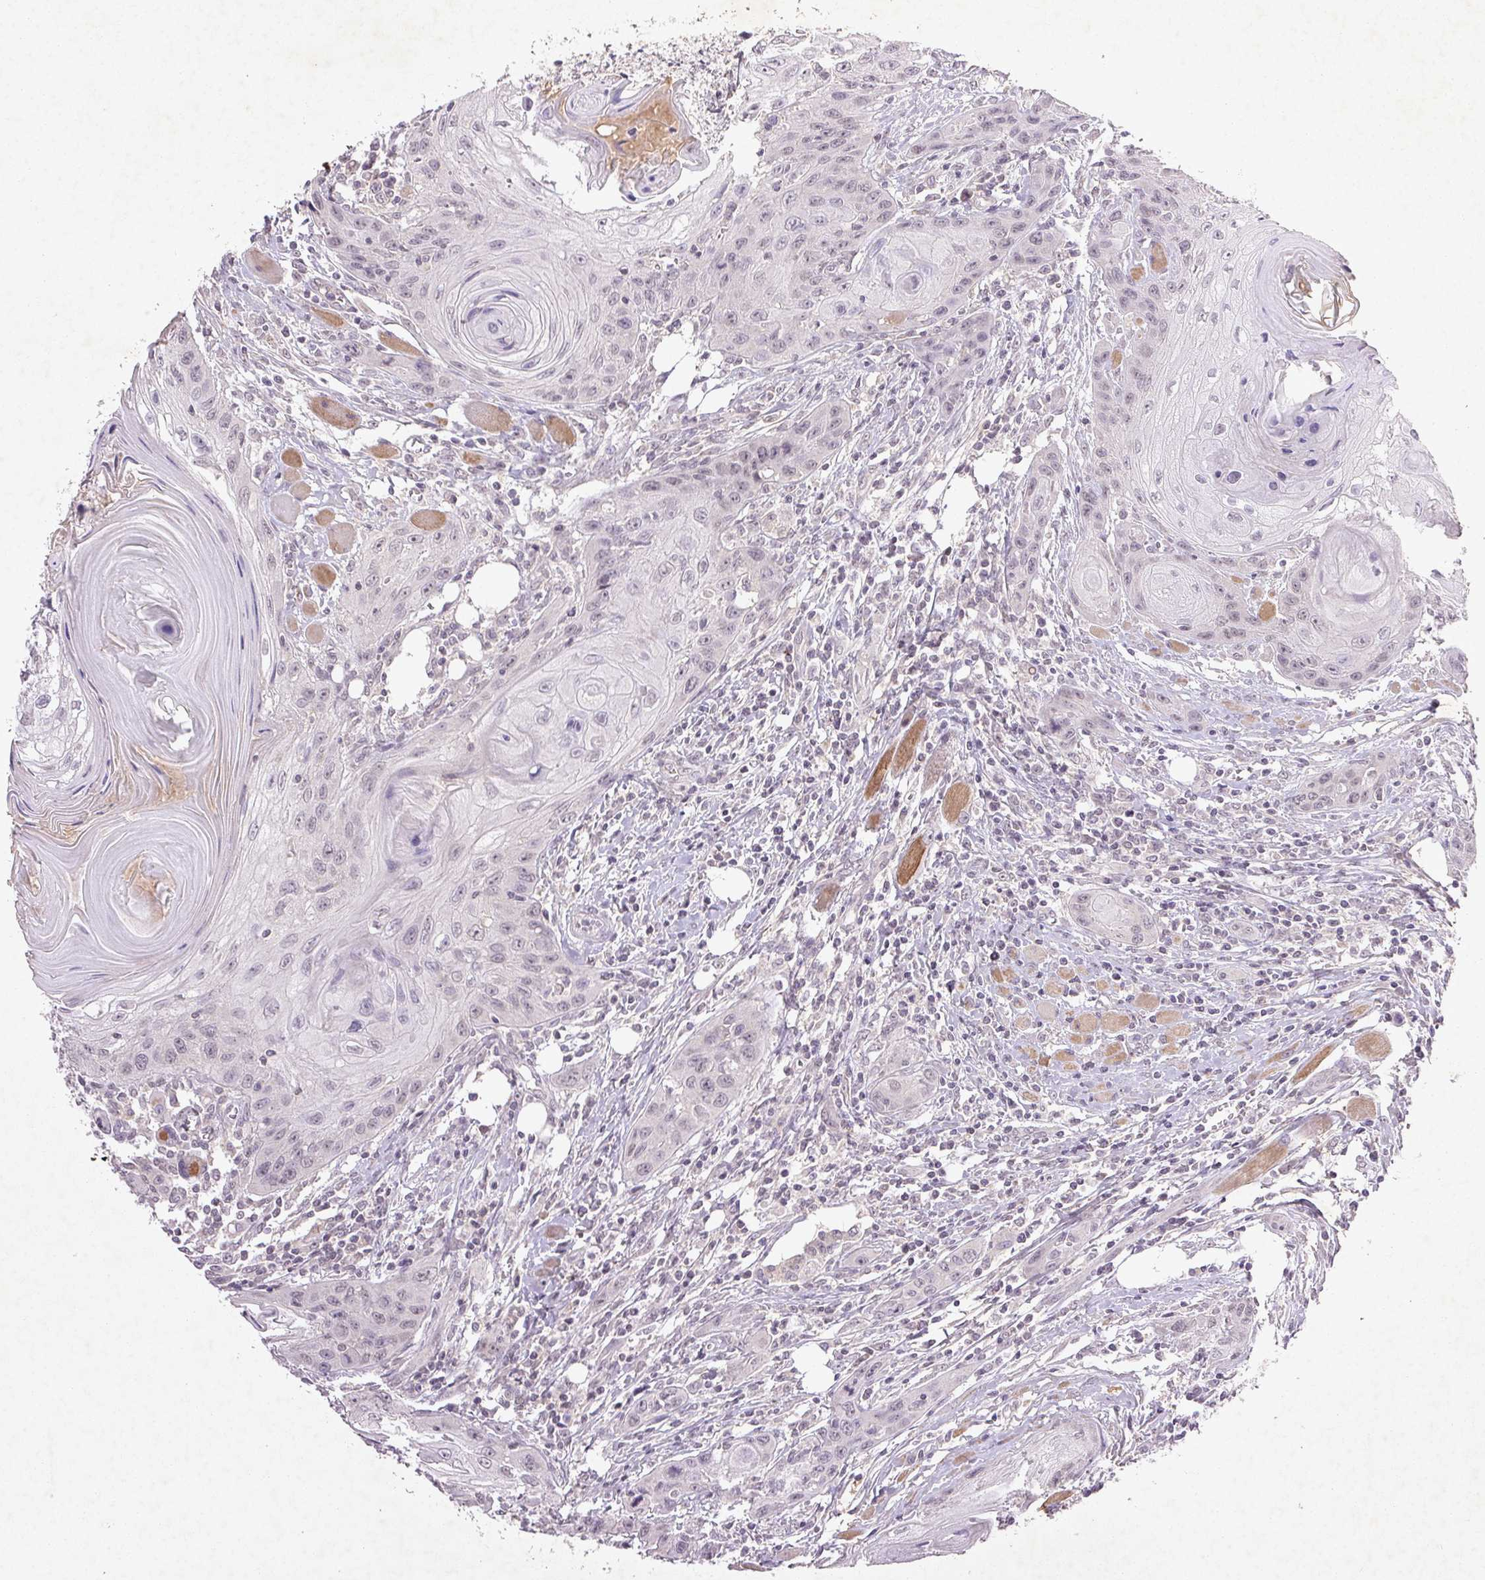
{"staining": {"intensity": "negative", "quantity": "none", "location": "none"}, "tissue": "head and neck cancer", "cell_type": "Tumor cells", "image_type": "cancer", "snomed": [{"axis": "morphology", "description": "Squamous cell carcinoma, NOS"}, {"axis": "topography", "description": "Oral tissue"}, {"axis": "topography", "description": "Head-Neck"}], "caption": "Immunohistochemical staining of head and neck cancer exhibits no significant expression in tumor cells.", "gene": "FAM168B", "patient": {"sex": "male", "age": 58}}